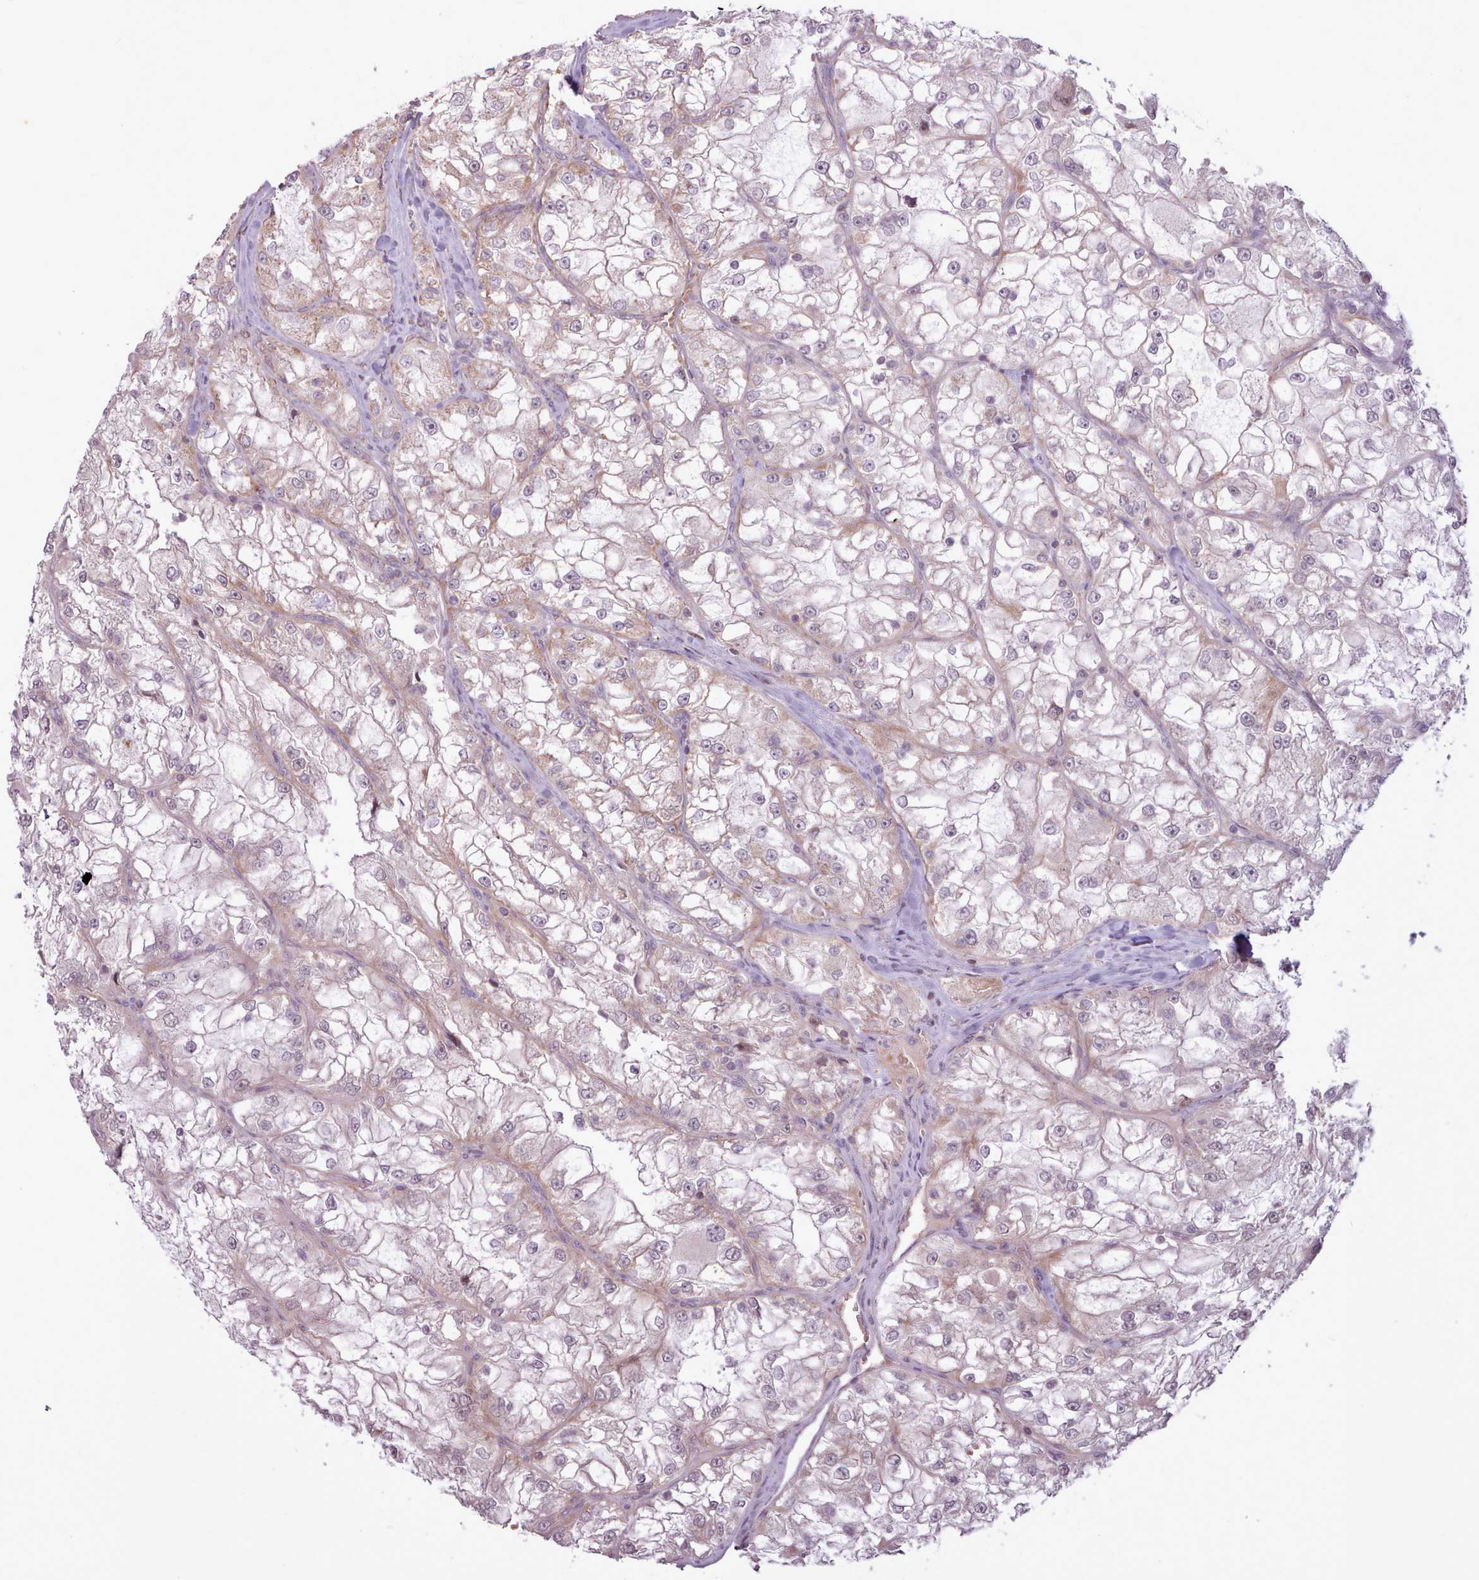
{"staining": {"intensity": "moderate", "quantity": "<25%", "location": "cytoplasmic/membranous"}, "tissue": "renal cancer", "cell_type": "Tumor cells", "image_type": "cancer", "snomed": [{"axis": "morphology", "description": "Adenocarcinoma, NOS"}, {"axis": "topography", "description": "Kidney"}], "caption": "Adenocarcinoma (renal) stained for a protein exhibits moderate cytoplasmic/membranous positivity in tumor cells.", "gene": "LIN7C", "patient": {"sex": "female", "age": 72}}